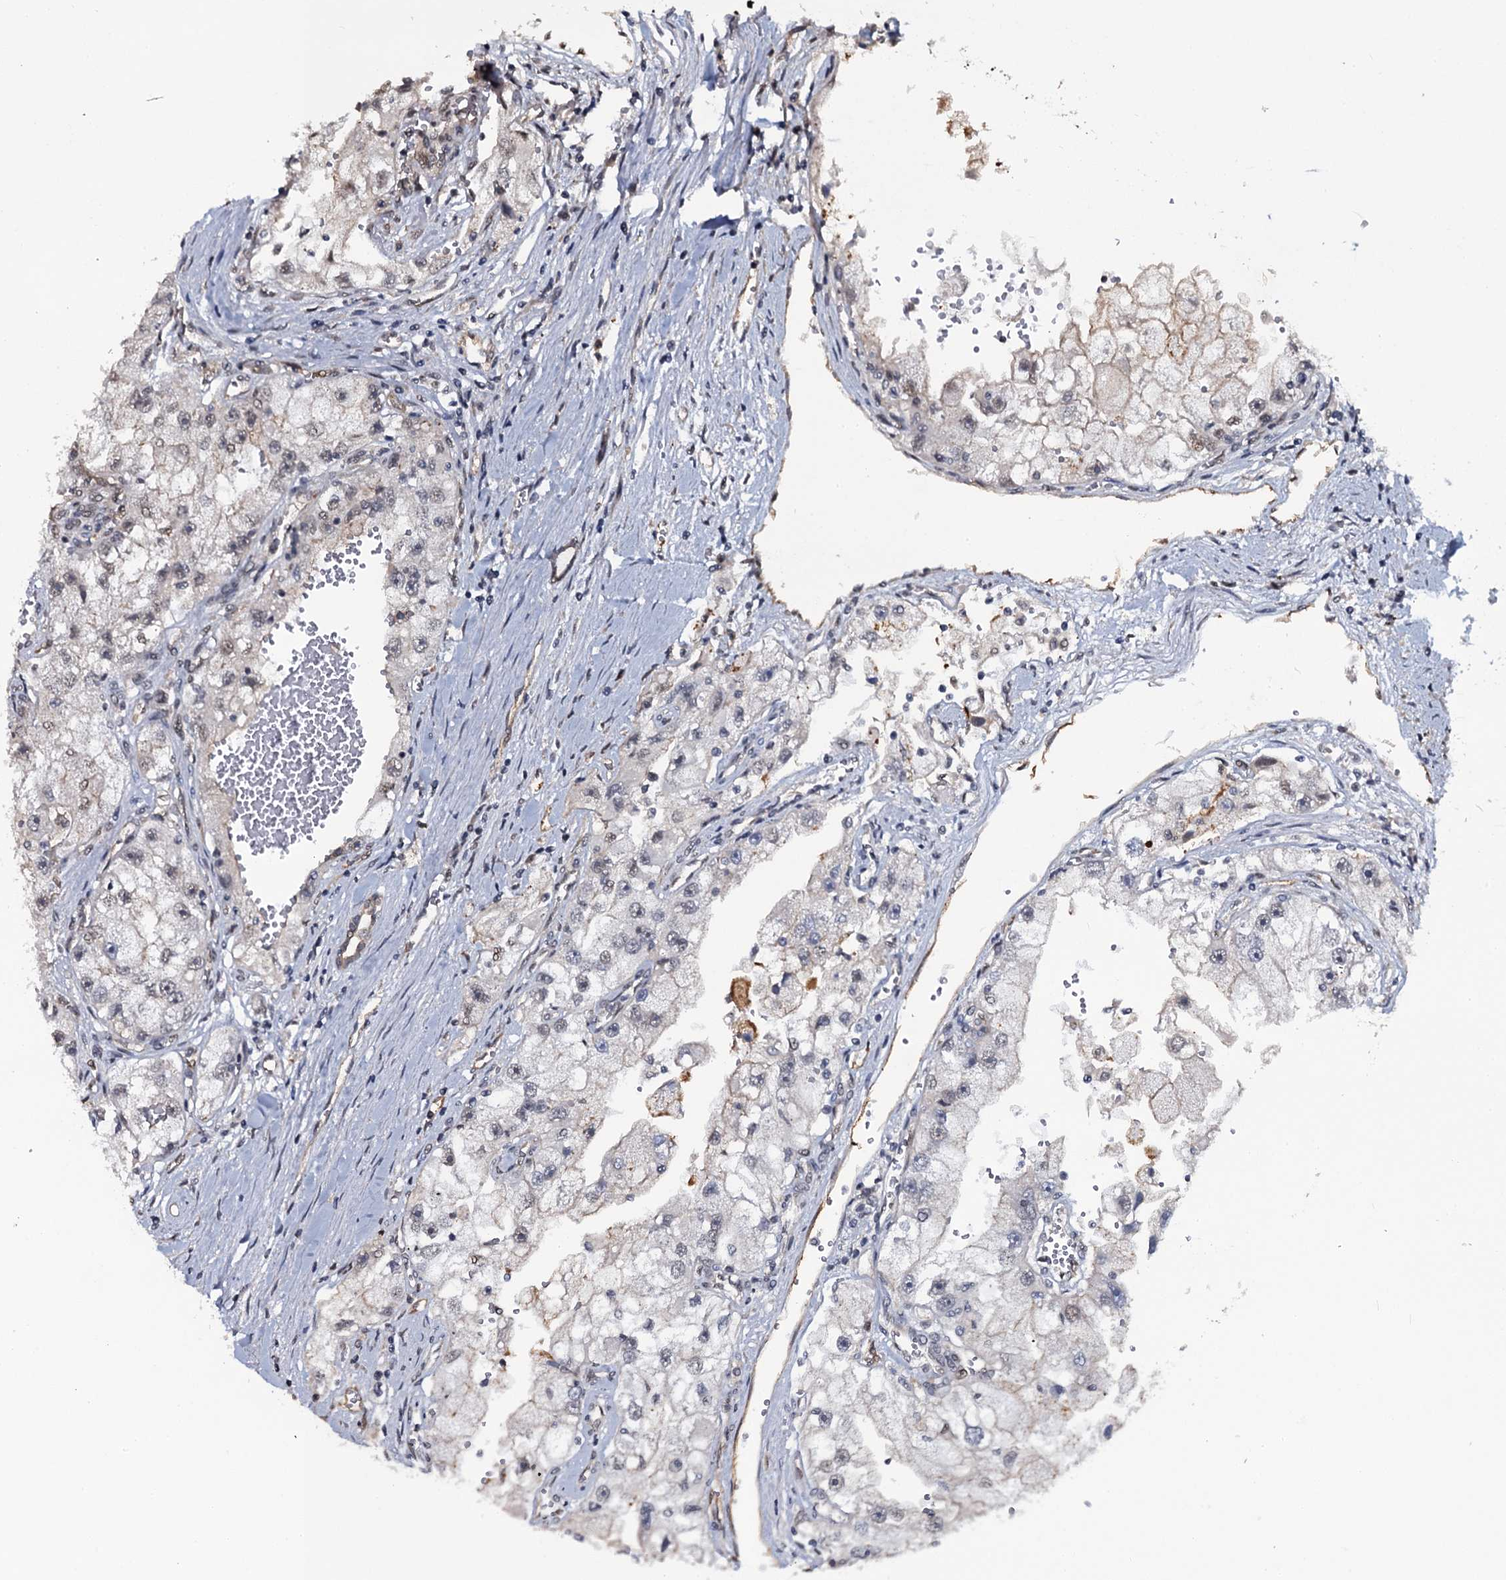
{"staining": {"intensity": "negative", "quantity": "none", "location": "none"}, "tissue": "renal cancer", "cell_type": "Tumor cells", "image_type": "cancer", "snomed": [{"axis": "morphology", "description": "Adenocarcinoma, NOS"}, {"axis": "topography", "description": "Kidney"}], "caption": "There is no significant staining in tumor cells of adenocarcinoma (renal). (Stains: DAB (3,3'-diaminobenzidine) immunohistochemistry with hematoxylin counter stain, Microscopy: brightfield microscopy at high magnification).", "gene": "SH2D4B", "patient": {"sex": "male", "age": 63}}